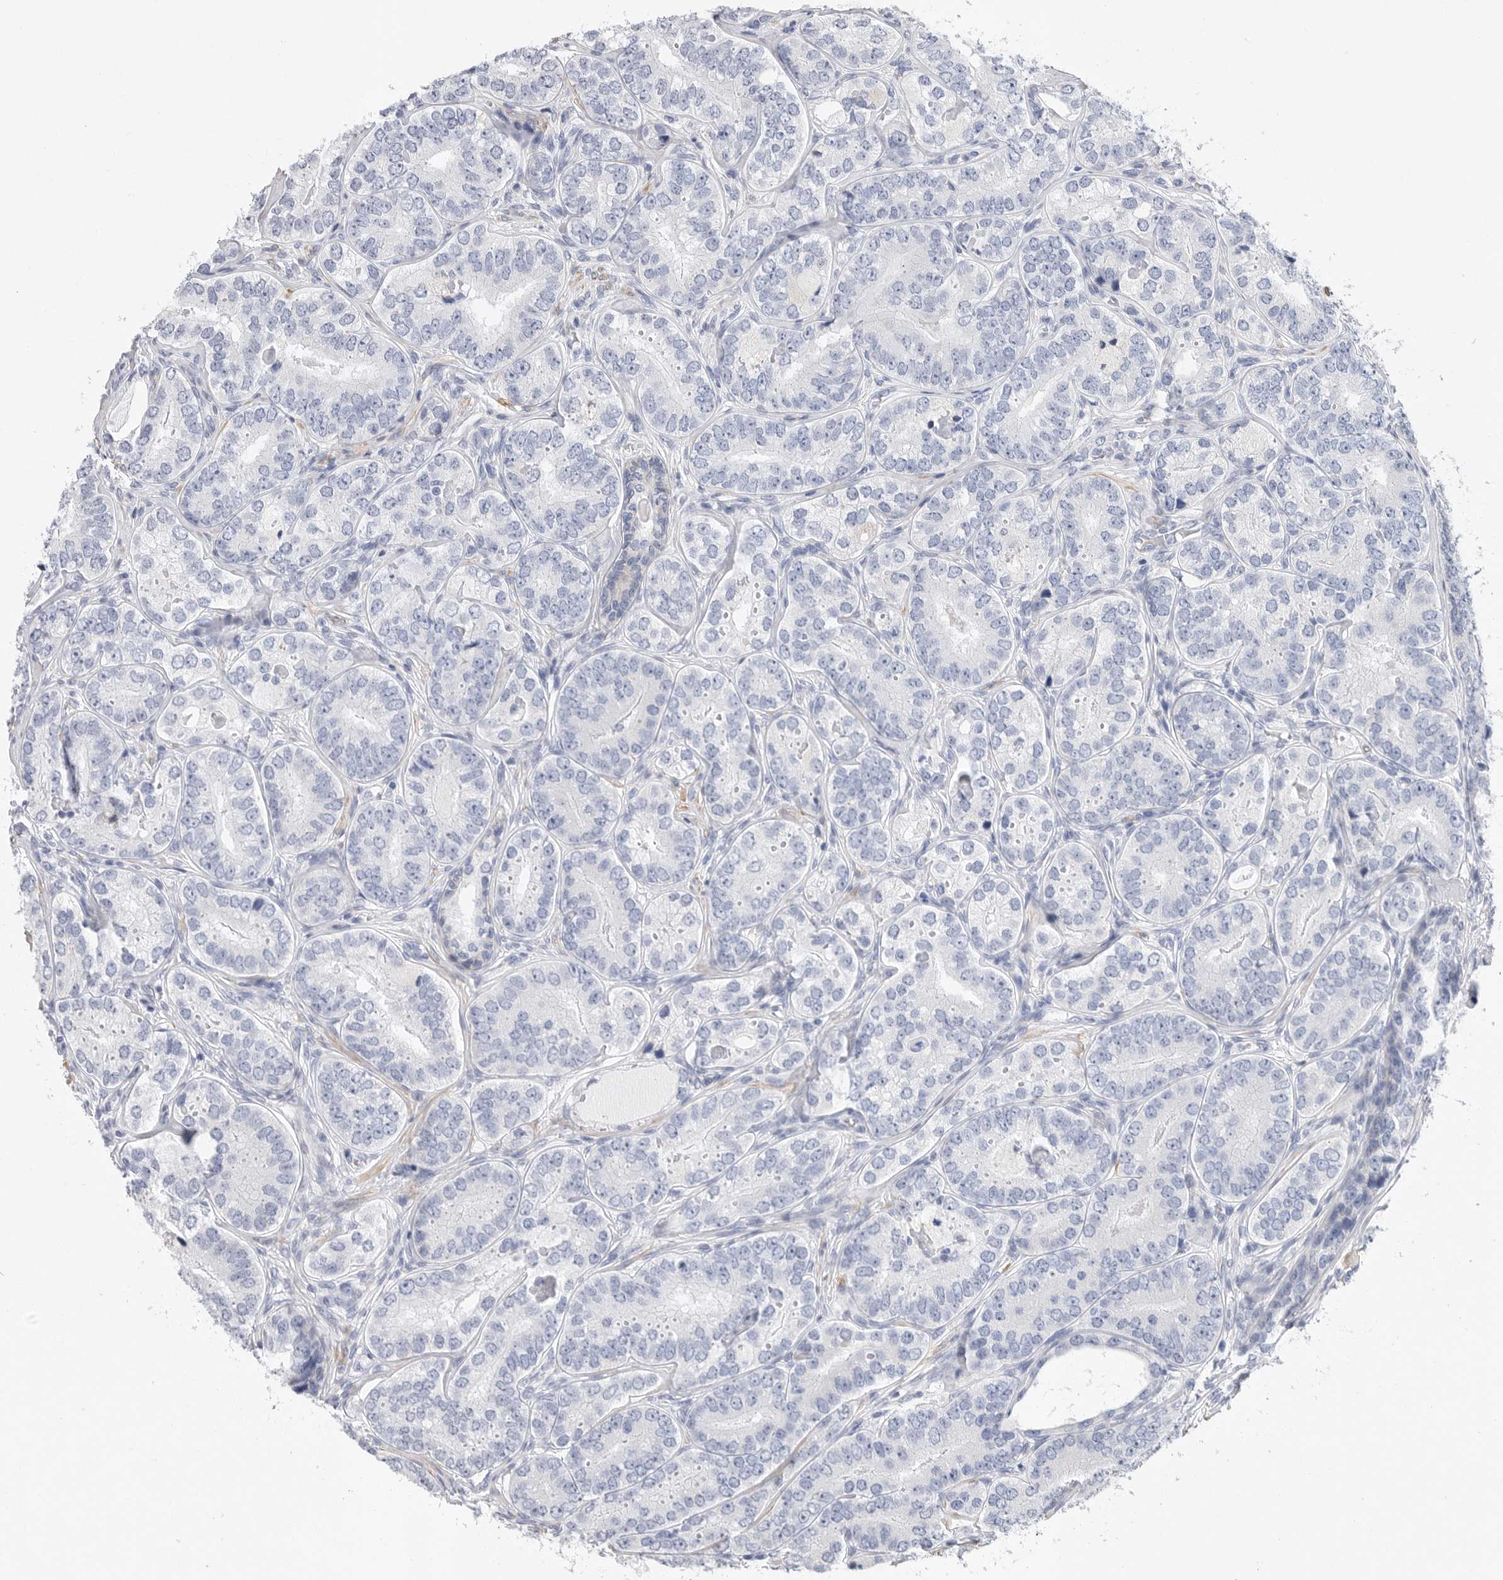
{"staining": {"intensity": "negative", "quantity": "none", "location": "none"}, "tissue": "prostate cancer", "cell_type": "Tumor cells", "image_type": "cancer", "snomed": [{"axis": "morphology", "description": "Adenocarcinoma, High grade"}, {"axis": "topography", "description": "Prostate"}], "caption": "An IHC image of prostate cancer (high-grade adenocarcinoma) is shown. There is no staining in tumor cells of prostate cancer (high-grade adenocarcinoma). (Immunohistochemistry (ihc), brightfield microscopy, high magnification).", "gene": "CAMK2B", "patient": {"sex": "male", "age": 56}}